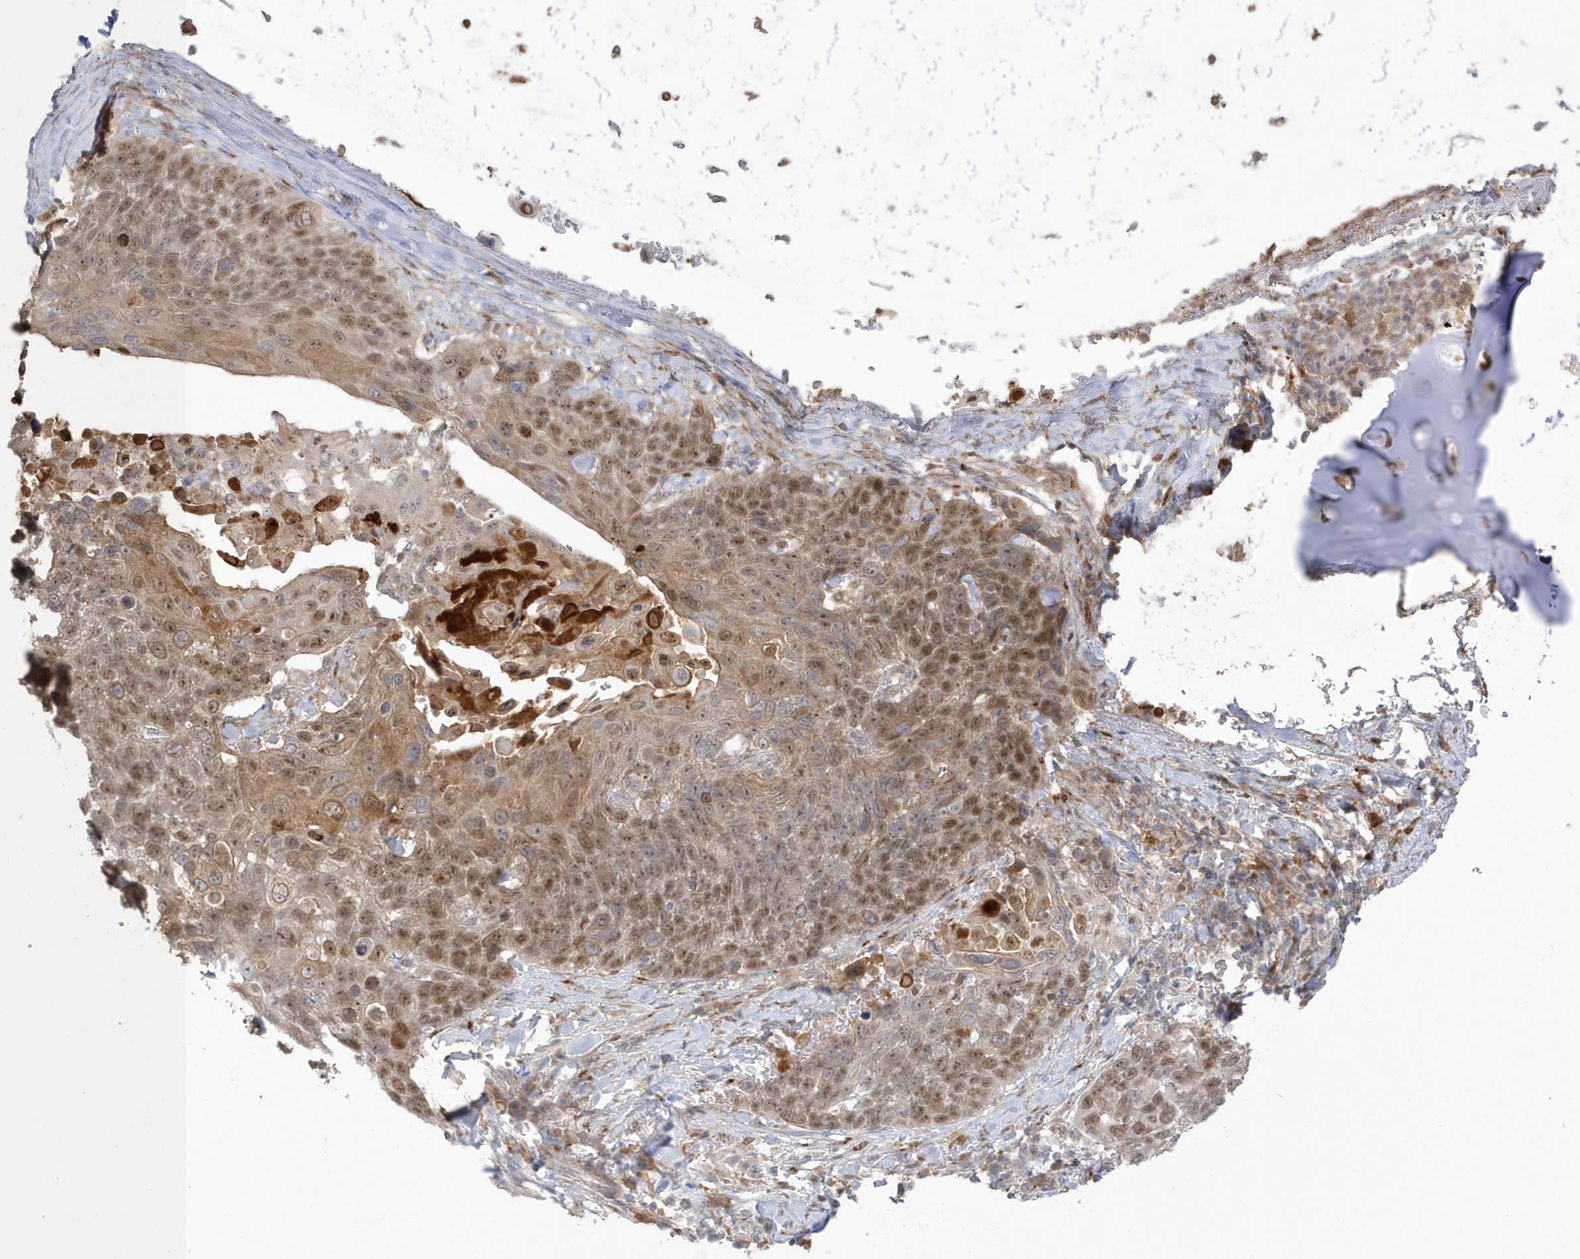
{"staining": {"intensity": "moderate", "quantity": ">75%", "location": "nuclear"}, "tissue": "lung cancer", "cell_type": "Tumor cells", "image_type": "cancer", "snomed": [{"axis": "morphology", "description": "Squamous cell carcinoma, NOS"}, {"axis": "topography", "description": "Lung"}], "caption": "Immunohistochemical staining of human squamous cell carcinoma (lung) exhibits medium levels of moderate nuclear protein staining in about >75% of tumor cells.", "gene": "NAF1", "patient": {"sex": "male", "age": 66}}